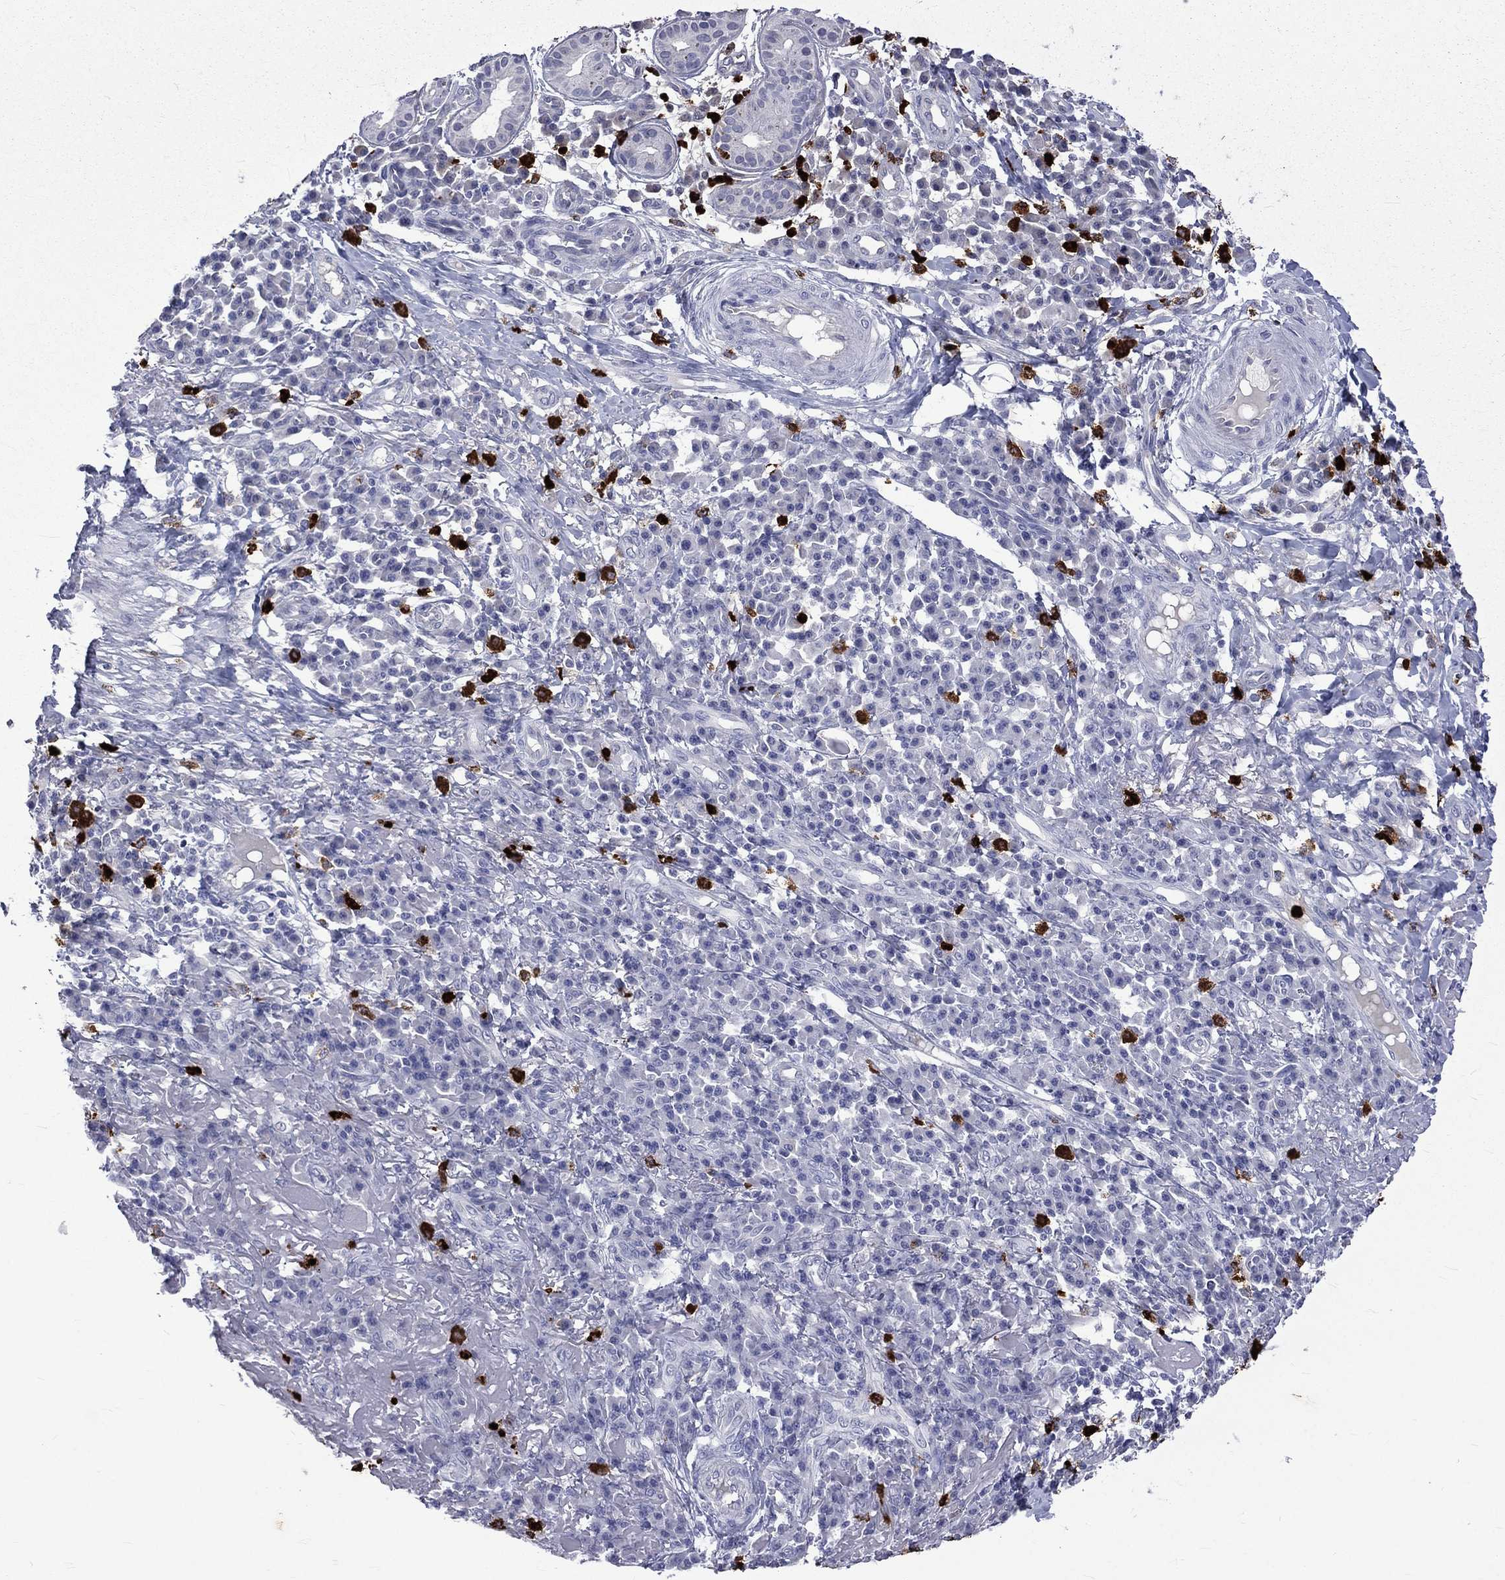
{"staining": {"intensity": "negative", "quantity": "none", "location": "none"}, "tissue": "skin cancer", "cell_type": "Tumor cells", "image_type": "cancer", "snomed": [{"axis": "morphology", "description": "Squamous cell carcinoma, NOS"}, {"axis": "topography", "description": "Skin"}], "caption": "A high-resolution image shows immunohistochemistry (IHC) staining of squamous cell carcinoma (skin), which shows no significant staining in tumor cells.", "gene": "ELANE", "patient": {"sex": "male", "age": 92}}